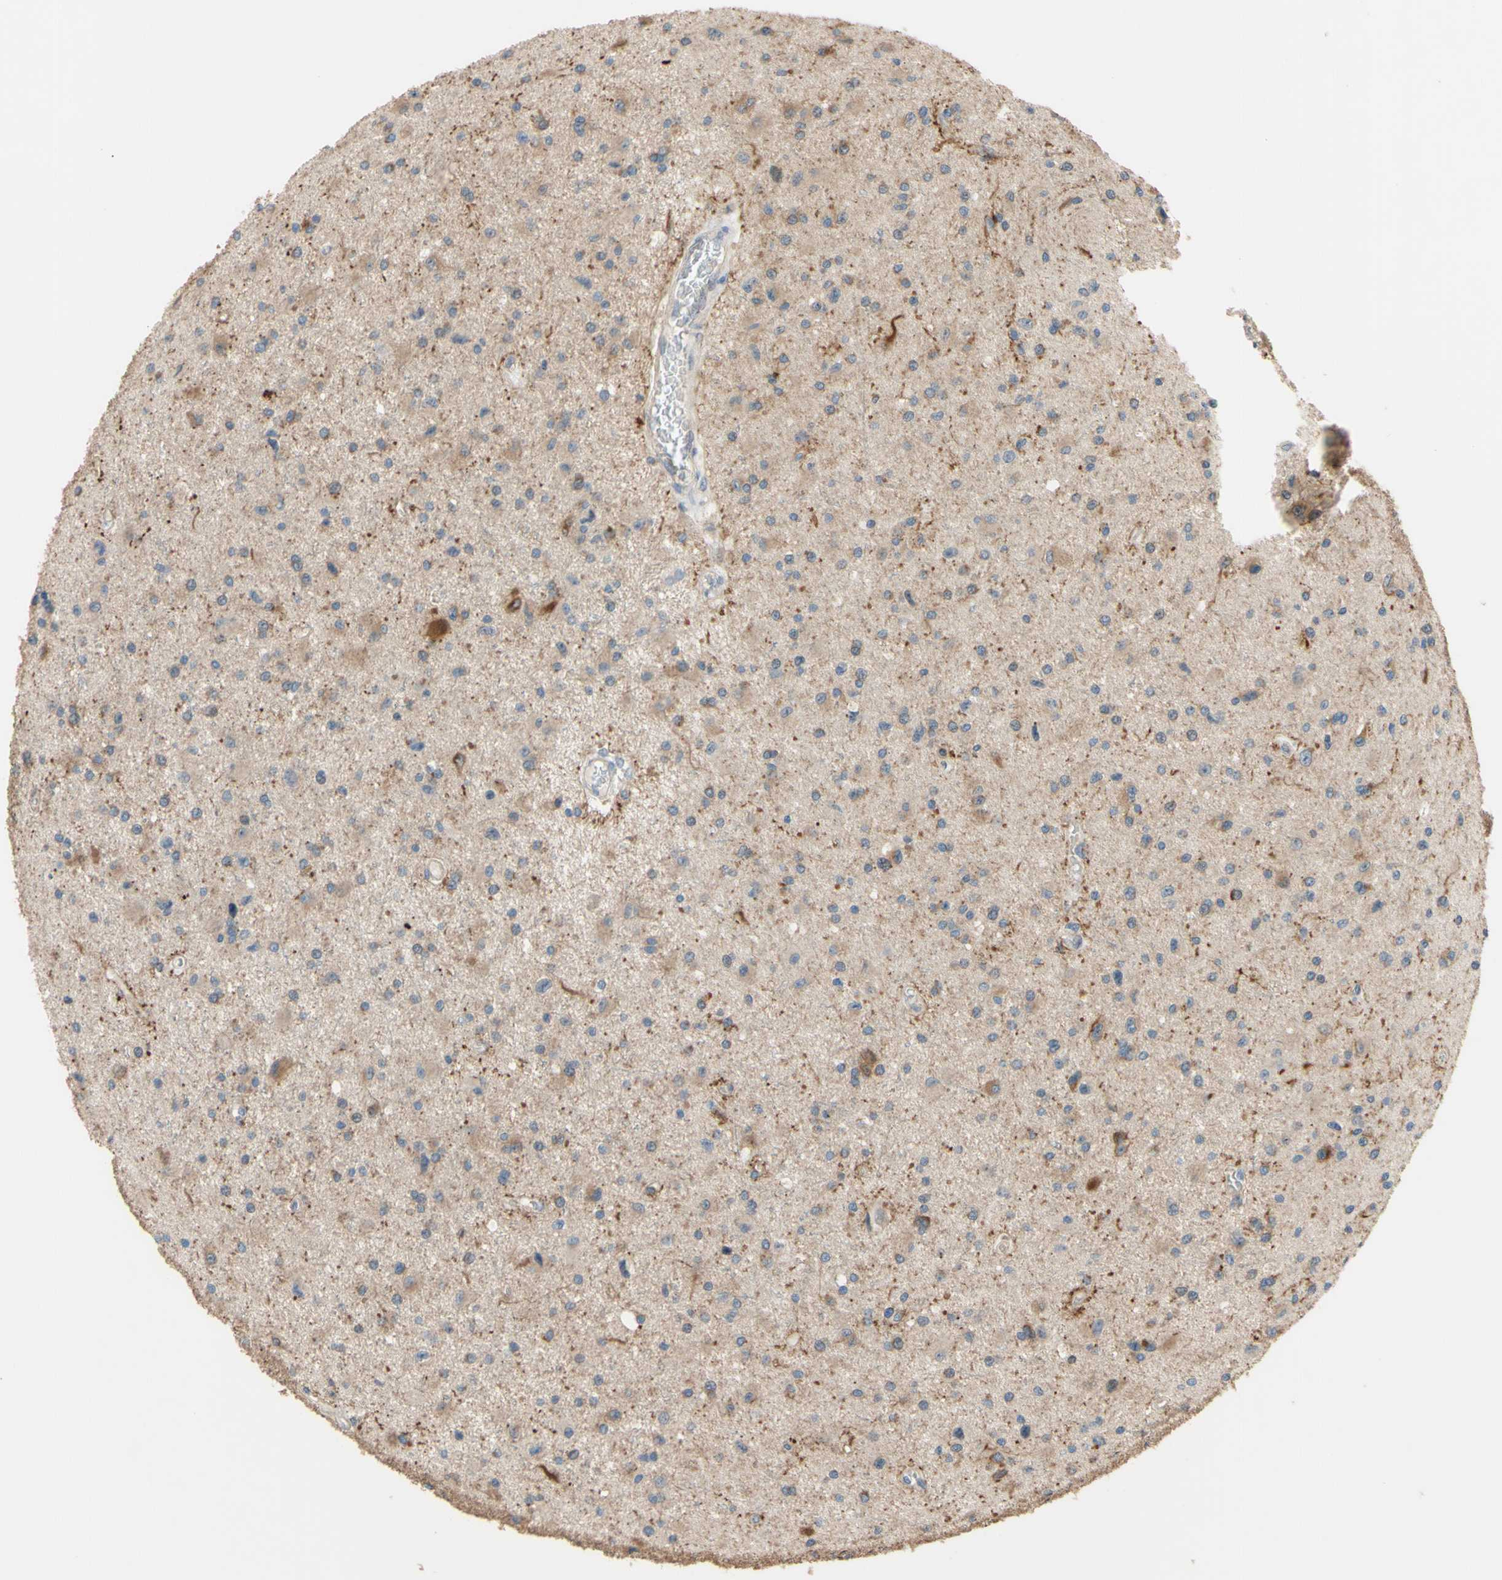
{"staining": {"intensity": "strong", "quantity": "25%-75%", "location": "cytoplasmic/membranous"}, "tissue": "glioma", "cell_type": "Tumor cells", "image_type": "cancer", "snomed": [{"axis": "morphology", "description": "Glioma, malignant, Low grade"}, {"axis": "topography", "description": "Brain"}], "caption": "DAB immunohistochemical staining of glioma shows strong cytoplasmic/membranous protein expression in about 25%-75% of tumor cells.", "gene": "DYNLRB1", "patient": {"sex": "male", "age": 58}}